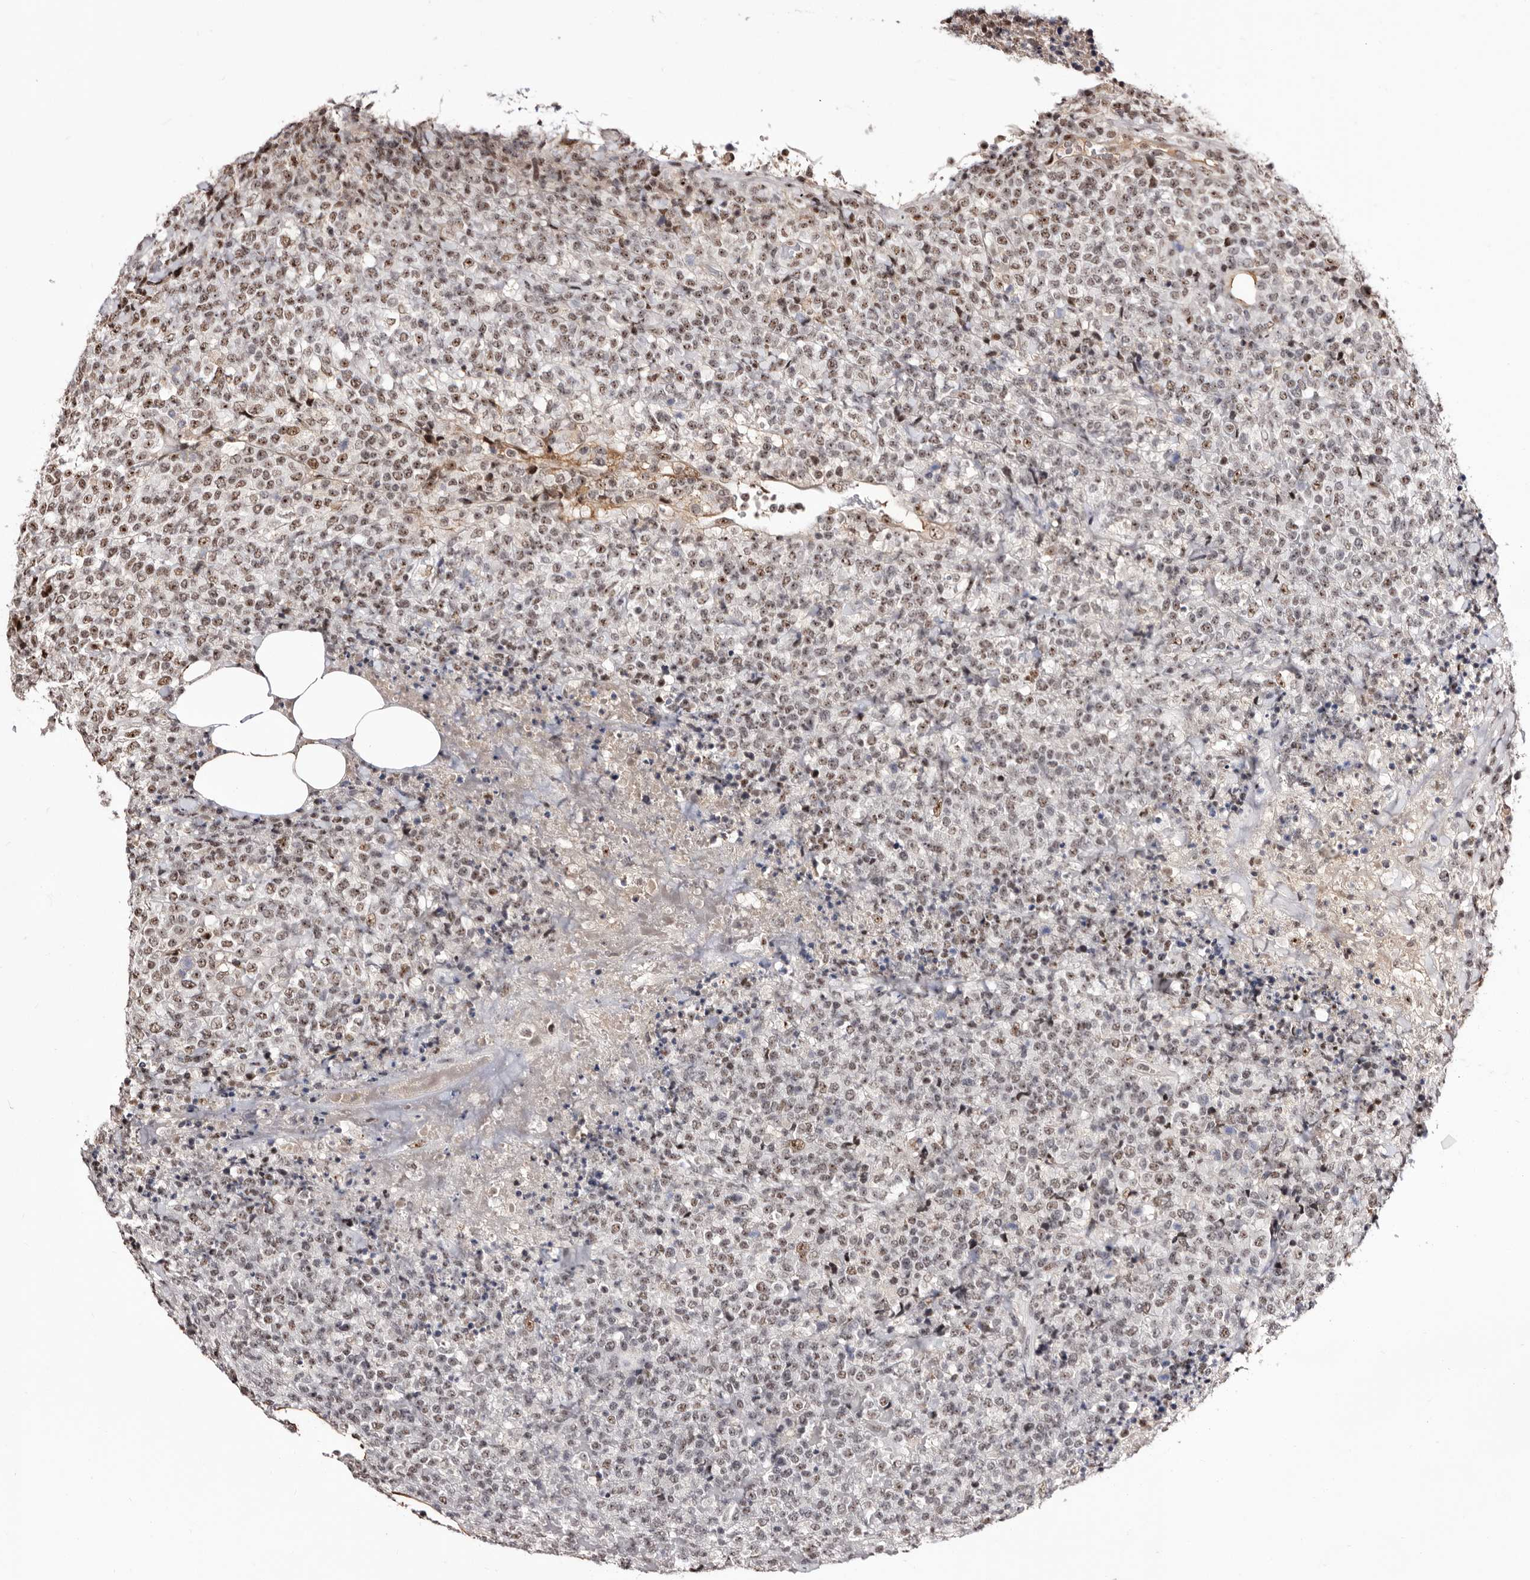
{"staining": {"intensity": "weak", "quantity": ">75%", "location": "nuclear"}, "tissue": "lymphoma", "cell_type": "Tumor cells", "image_type": "cancer", "snomed": [{"axis": "morphology", "description": "Malignant lymphoma, non-Hodgkin's type, High grade"}, {"axis": "topography", "description": "Lymph node"}], "caption": "Immunohistochemistry staining of malignant lymphoma, non-Hodgkin's type (high-grade), which shows low levels of weak nuclear staining in approximately >75% of tumor cells indicating weak nuclear protein expression. The staining was performed using DAB (brown) for protein detection and nuclei were counterstained in hematoxylin (blue).", "gene": "ANAPC11", "patient": {"sex": "male", "age": 13}}